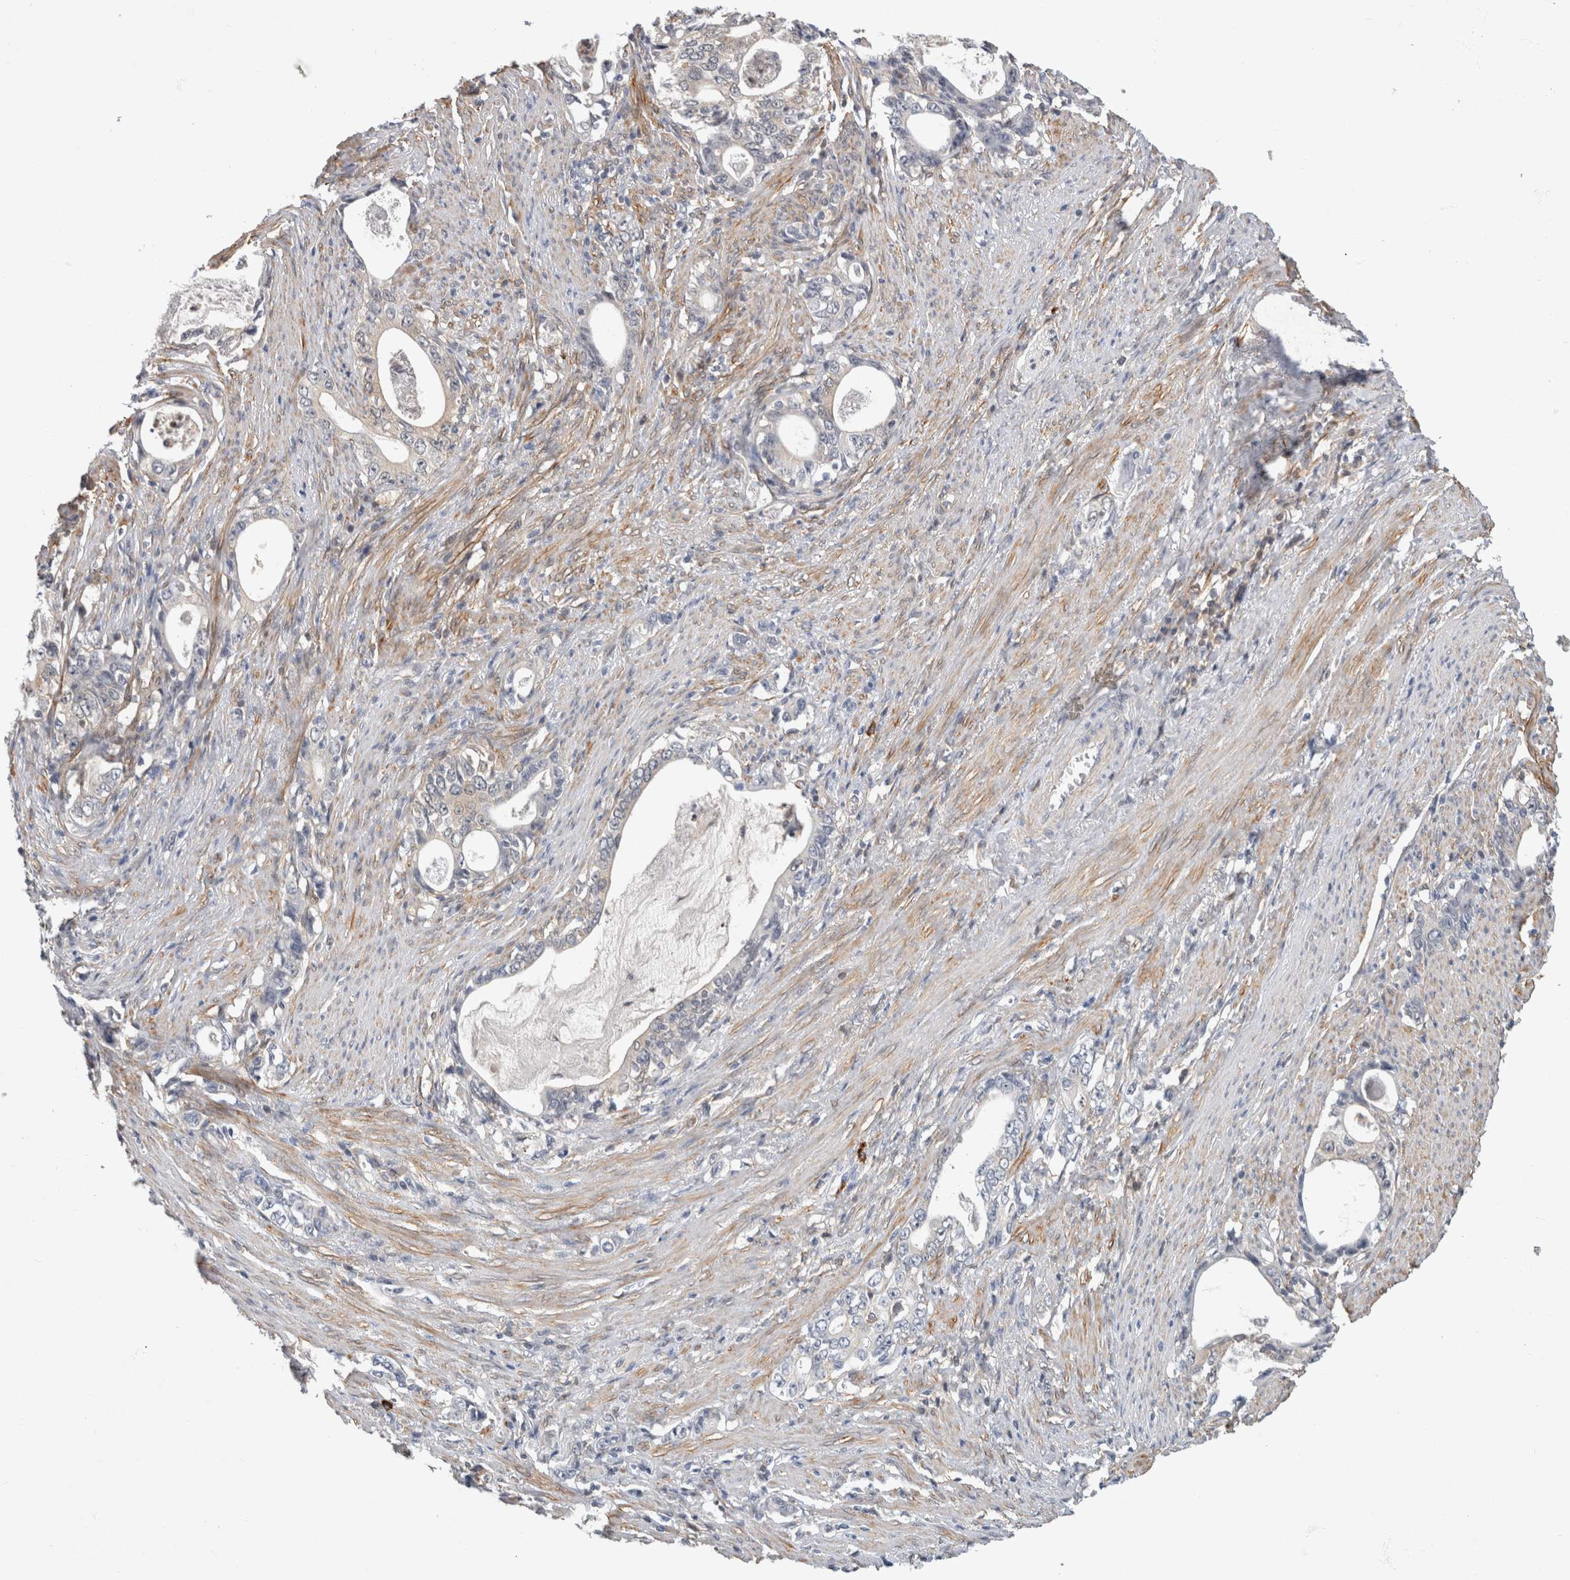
{"staining": {"intensity": "negative", "quantity": "none", "location": "none"}, "tissue": "stomach cancer", "cell_type": "Tumor cells", "image_type": "cancer", "snomed": [{"axis": "morphology", "description": "Adenocarcinoma, NOS"}, {"axis": "topography", "description": "Stomach, lower"}], "caption": "Immunohistochemical staining of human adenocarcinoma (stomach) reveals no significant expression in tumor cells.", "gene": "PGM1", "patient": {"sex": "female", "age": 72}}